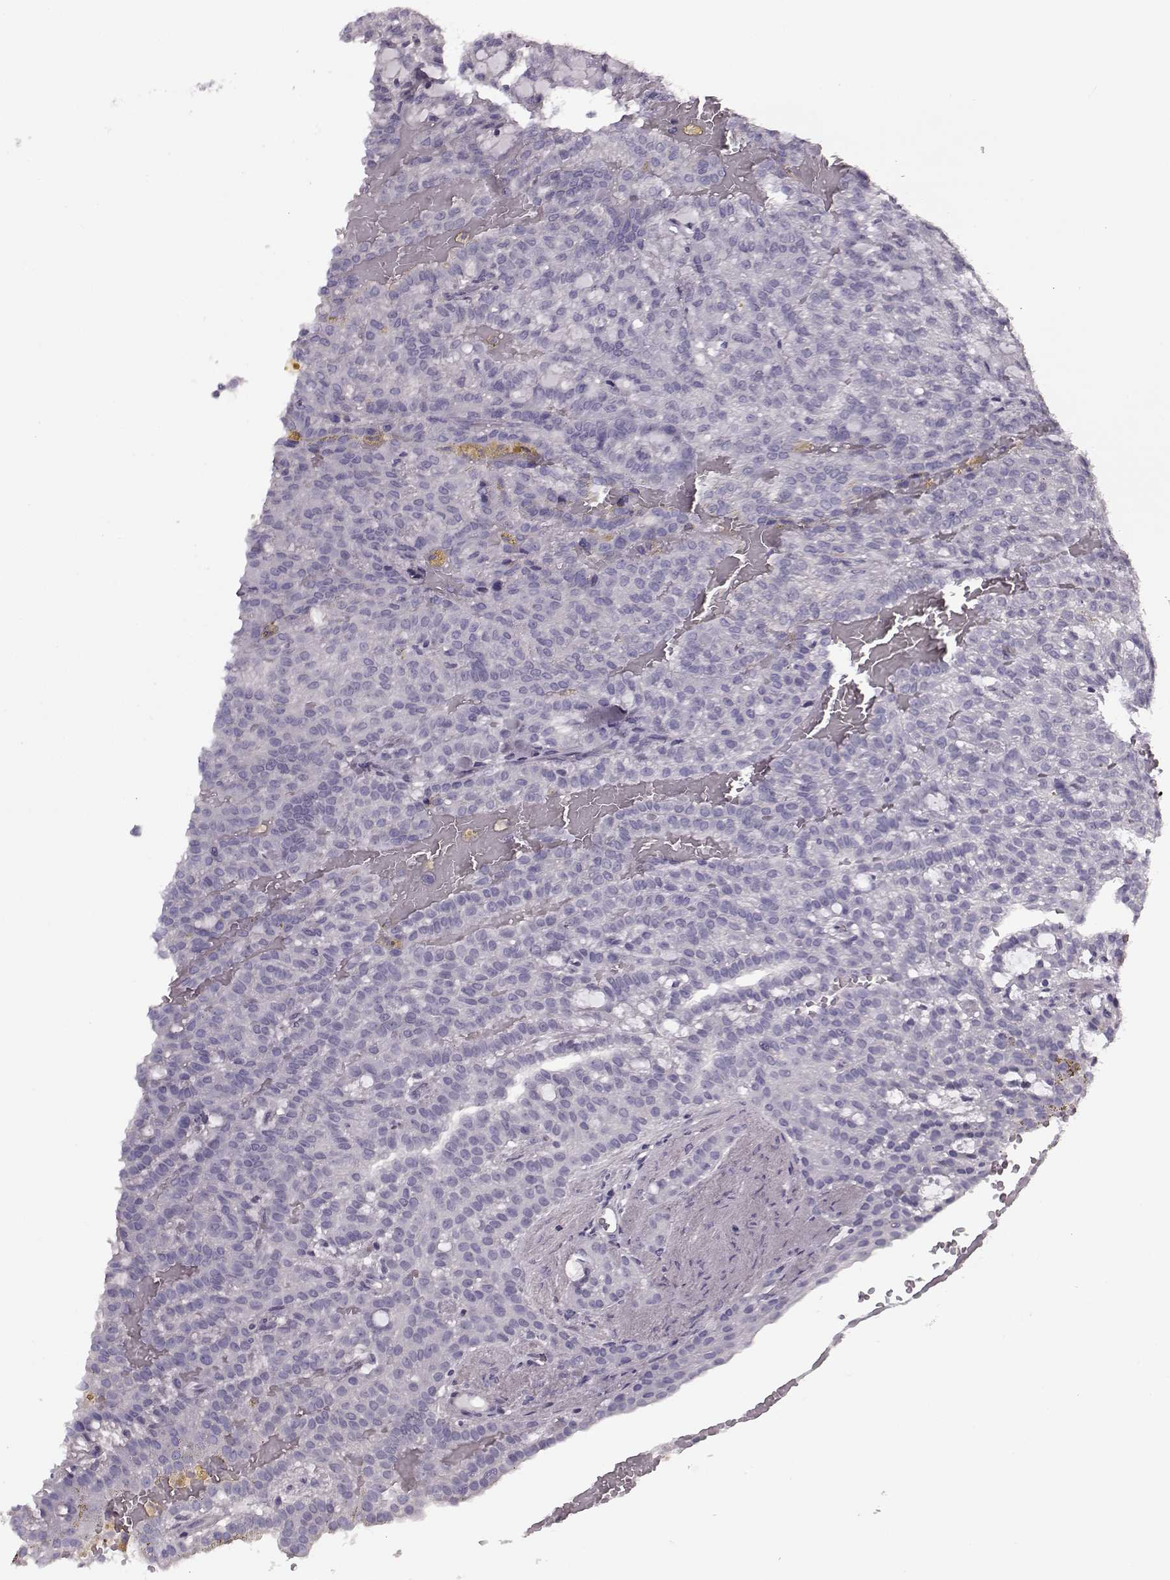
{"staining": {"intensity": "negative", "quantity": "none", "location": "none"}, "tissue": "renal cancer", "cell_type": "Tumor cells", "image_type": "cancer", "snomed": [{"axis": "morphology", "description": "Adenocarcinoma, NOS"}, {"axis": "topography", "description": "Kidney"}], "caption": "Human renal cancer stained for a protein using immunohistochemistry (IHC) demonstrates no staining in tumor cells.", "gene": "JSRP1", "patient": {"sex": "male", "age": 63}}